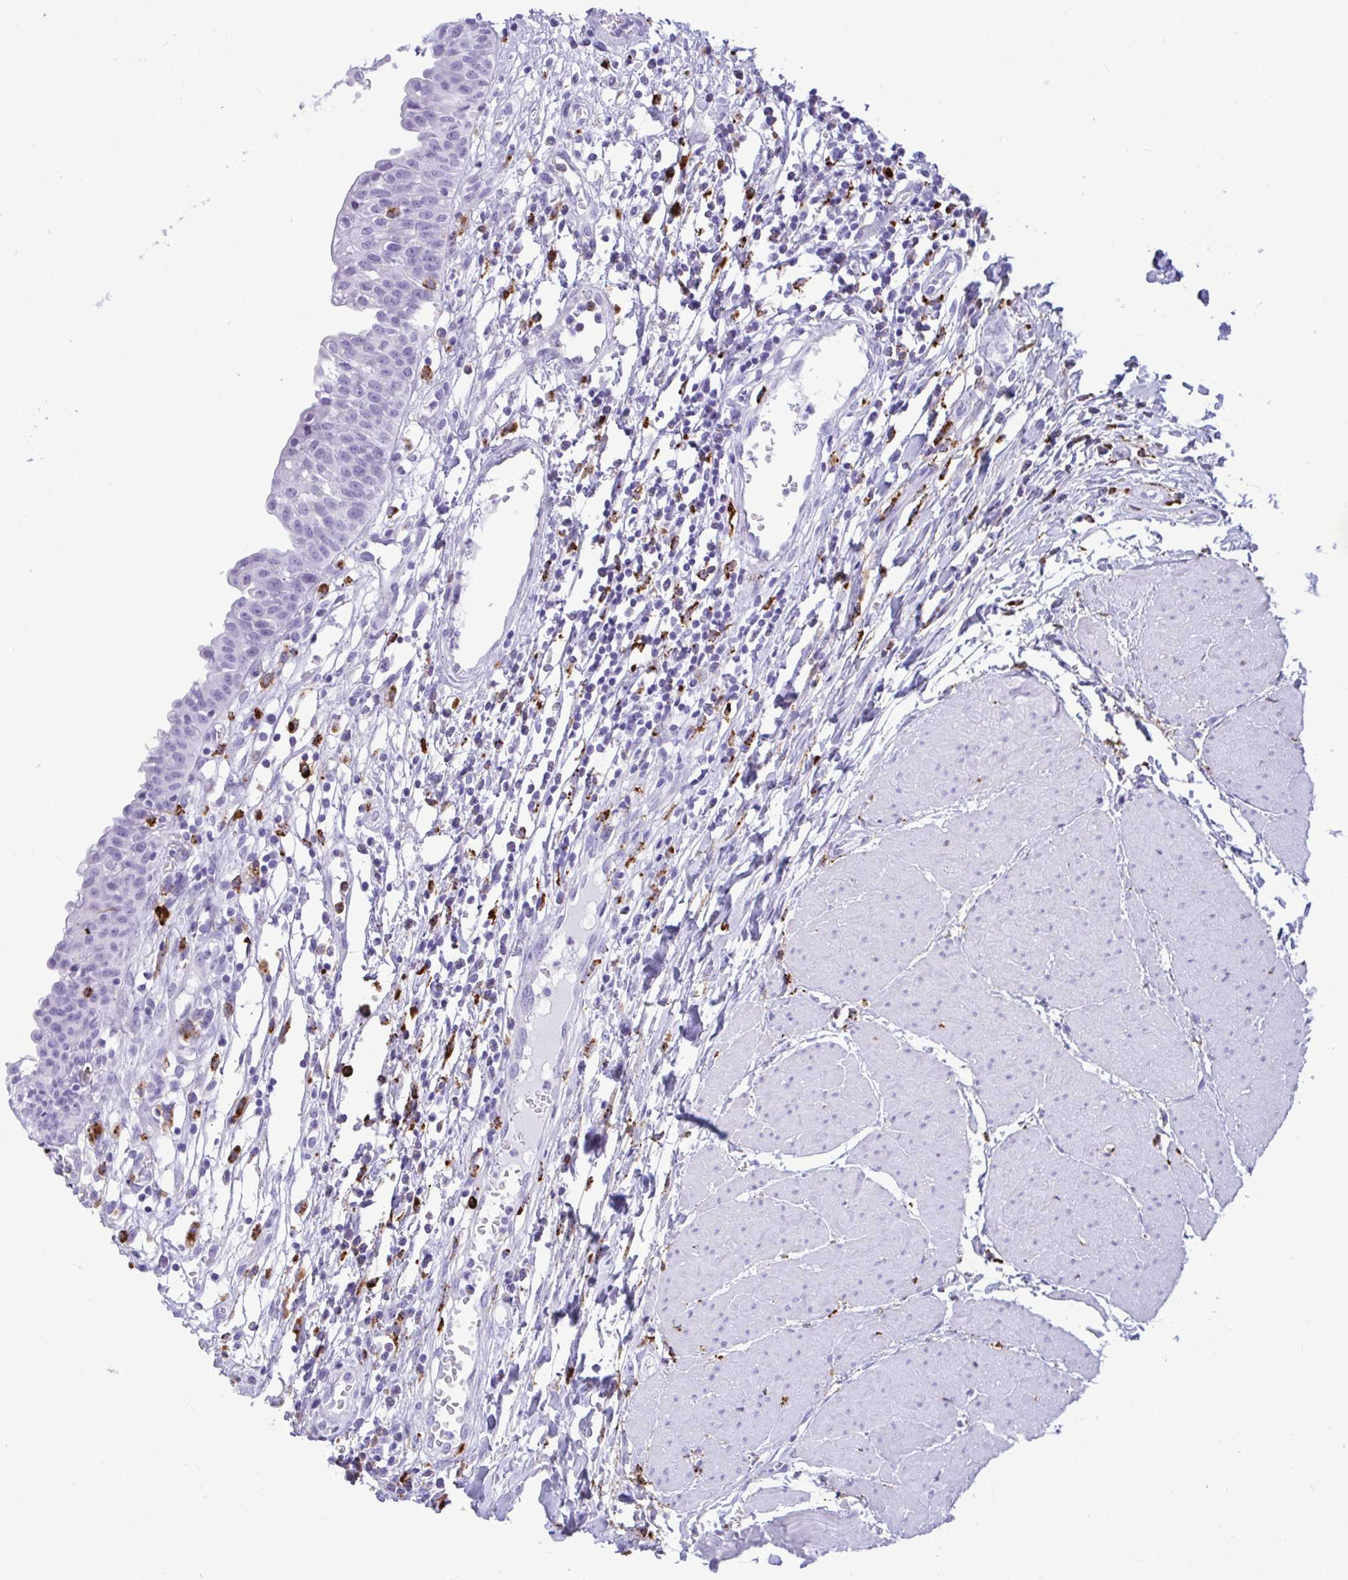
{"staining": {"intensity": "negative", "quantity": "none", "location": "none"}, "tissue": "urinary bladder", "cell_type": "Urothelial cells", "image_type": "normal", "snomed": [{"axis": "morphology", "description": "Normal tissue, NOS"}, {"axis": "topography", "description": "Urinary bladder"}], "caption": "Immunohistochemistry histopathology image of unremarkable urinary bladder: human urinary bladder stained with DAB demonstrates no significant protein positivity in urothelial cells. Nuclei are stained in blue.", "gene": "CPVL", "patient": {"sex": "male", "age": 64}}